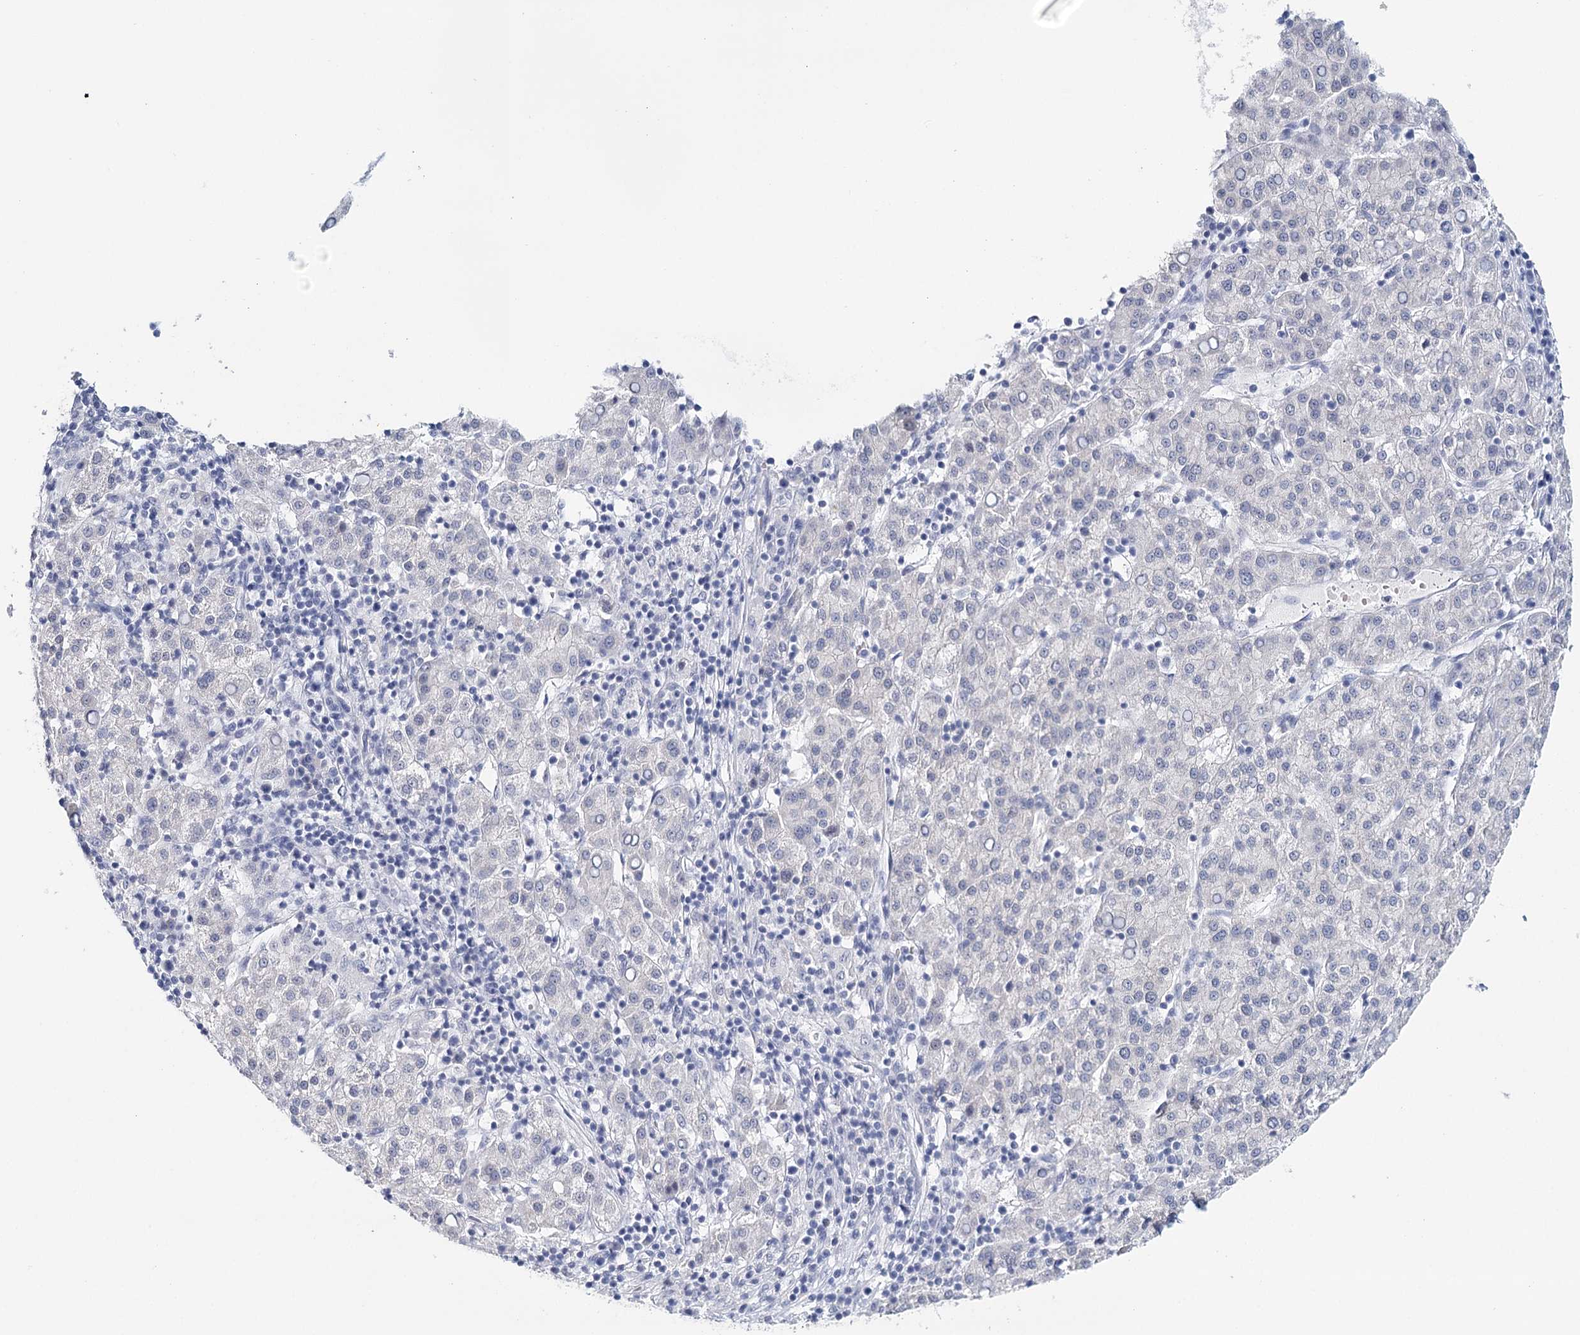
{"staining": {"intensity": "negative", "quantity": "none", "location": "none"}, "tissue": "liver cancer", "cell_type": "Tumor cells", "image_type": "cancer", "snomed": [{"axis": "morphology", "description": "Carcinoma, Hepatocellular, NOS"}, {"axis": "topography", "description": "Liver"}], "caption": "An immunohistochemistry (IHC) image of liver cancer (hepatocellular carcinoma) is shown. There is no staining in tumor cells of liver cancer (hepatocellular carcinoma).", "gene": "HSPA4L", "patient": {"sex": "female", "age": 58}}